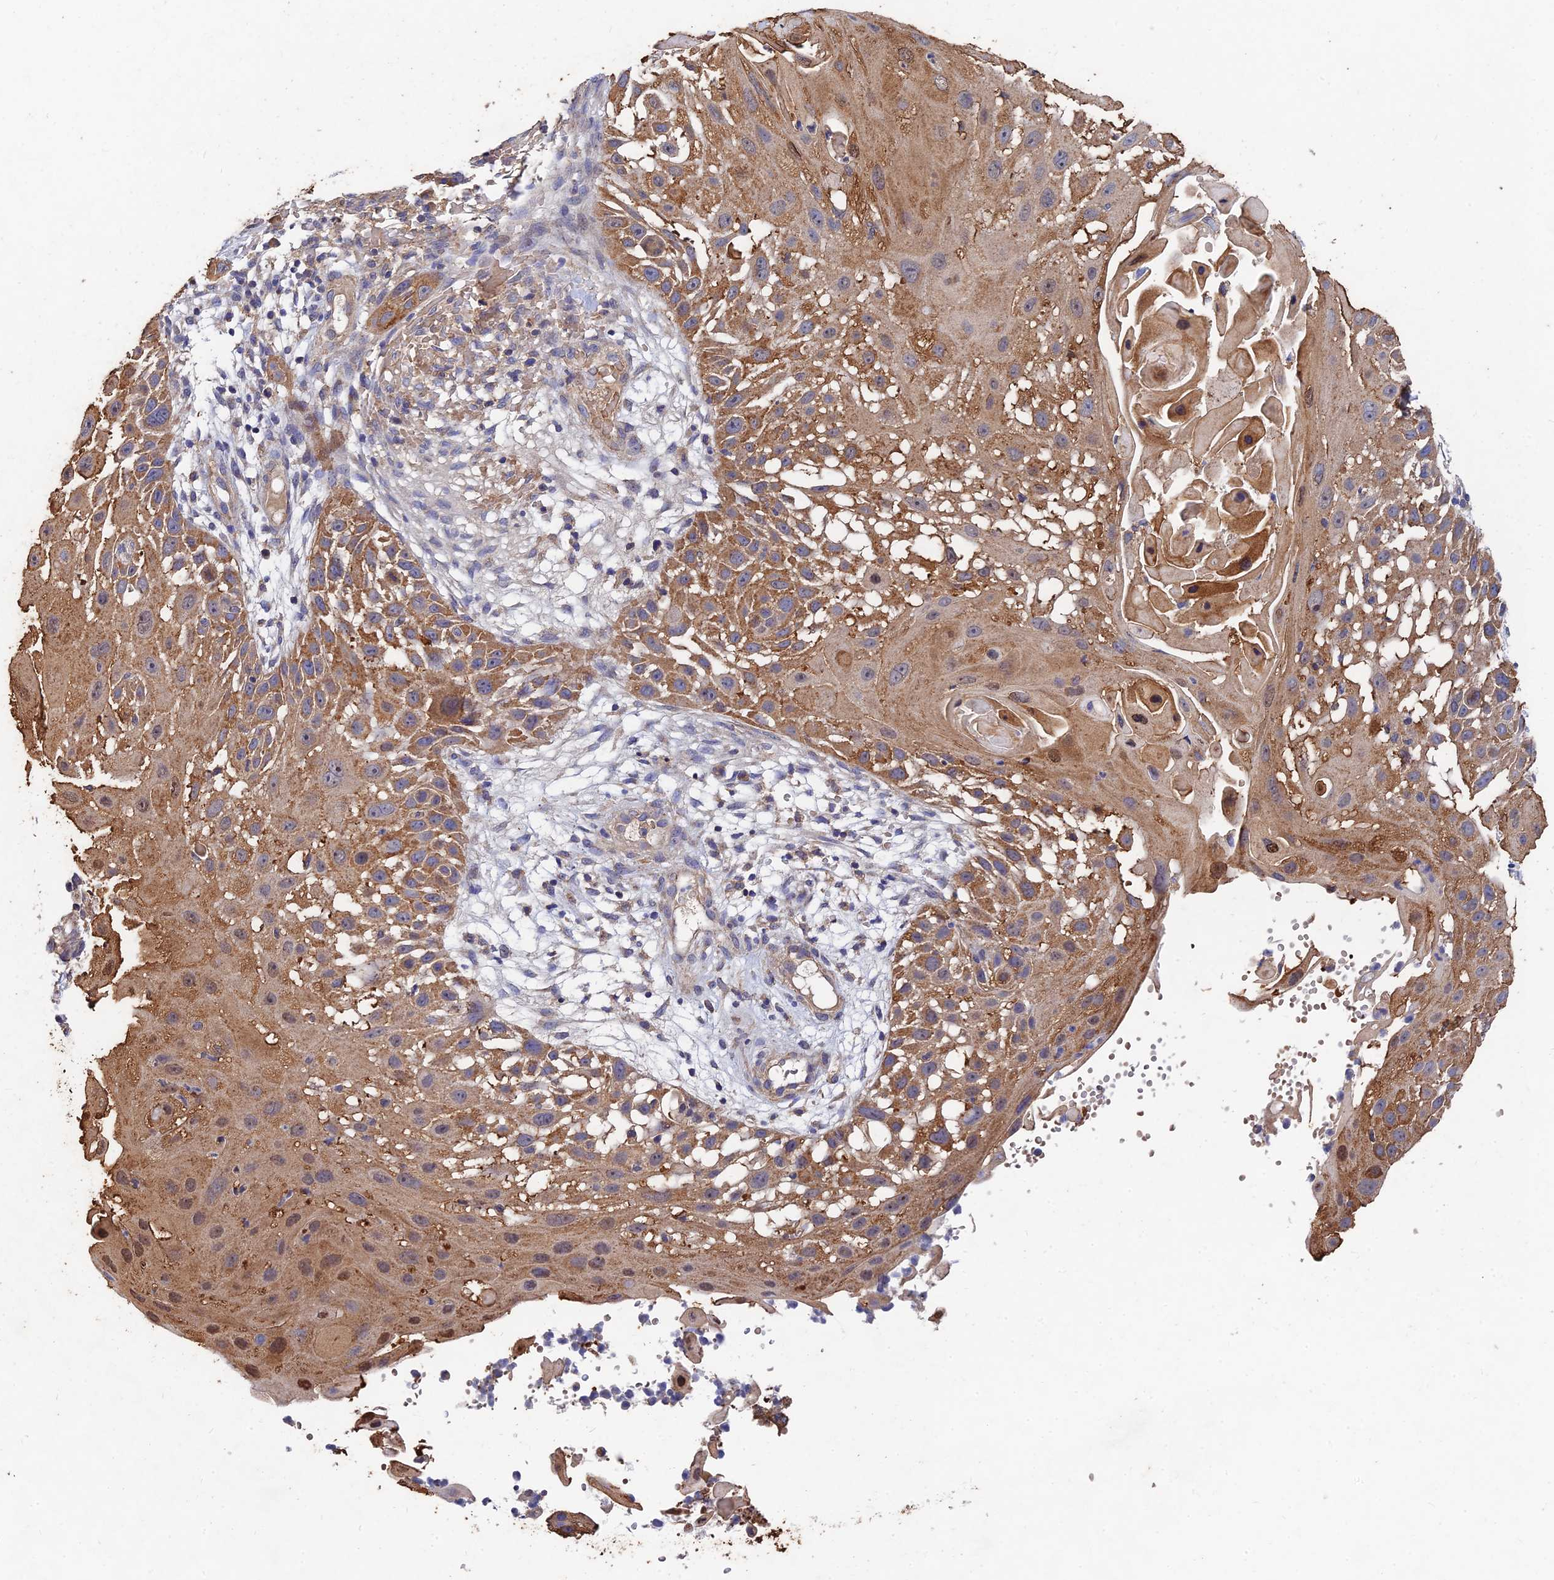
{"staining": {"intensity": "moderate", "quantity": ">75%", "location": "cytoplasmic/membranous"}, "tissue": "skin cancer", "cell_type": "Tumor cells", "image_type": "cancer", "snomed": [{"axis": "morphology", "description": "Squamous cell carcinoma, NOS"}, {"axis": "topography", "description": "Skin"}], "caption": "Immunohistochemical staining of skin cancer (squamous cell carcinoma) exhibits moderate cytoplasmic/membranous protein expression in approximately >75% of tumor cells. Nuclei are stained in blue.", "gene": "SLC38A11", "patient": {"sex": "female", "age": 44}}